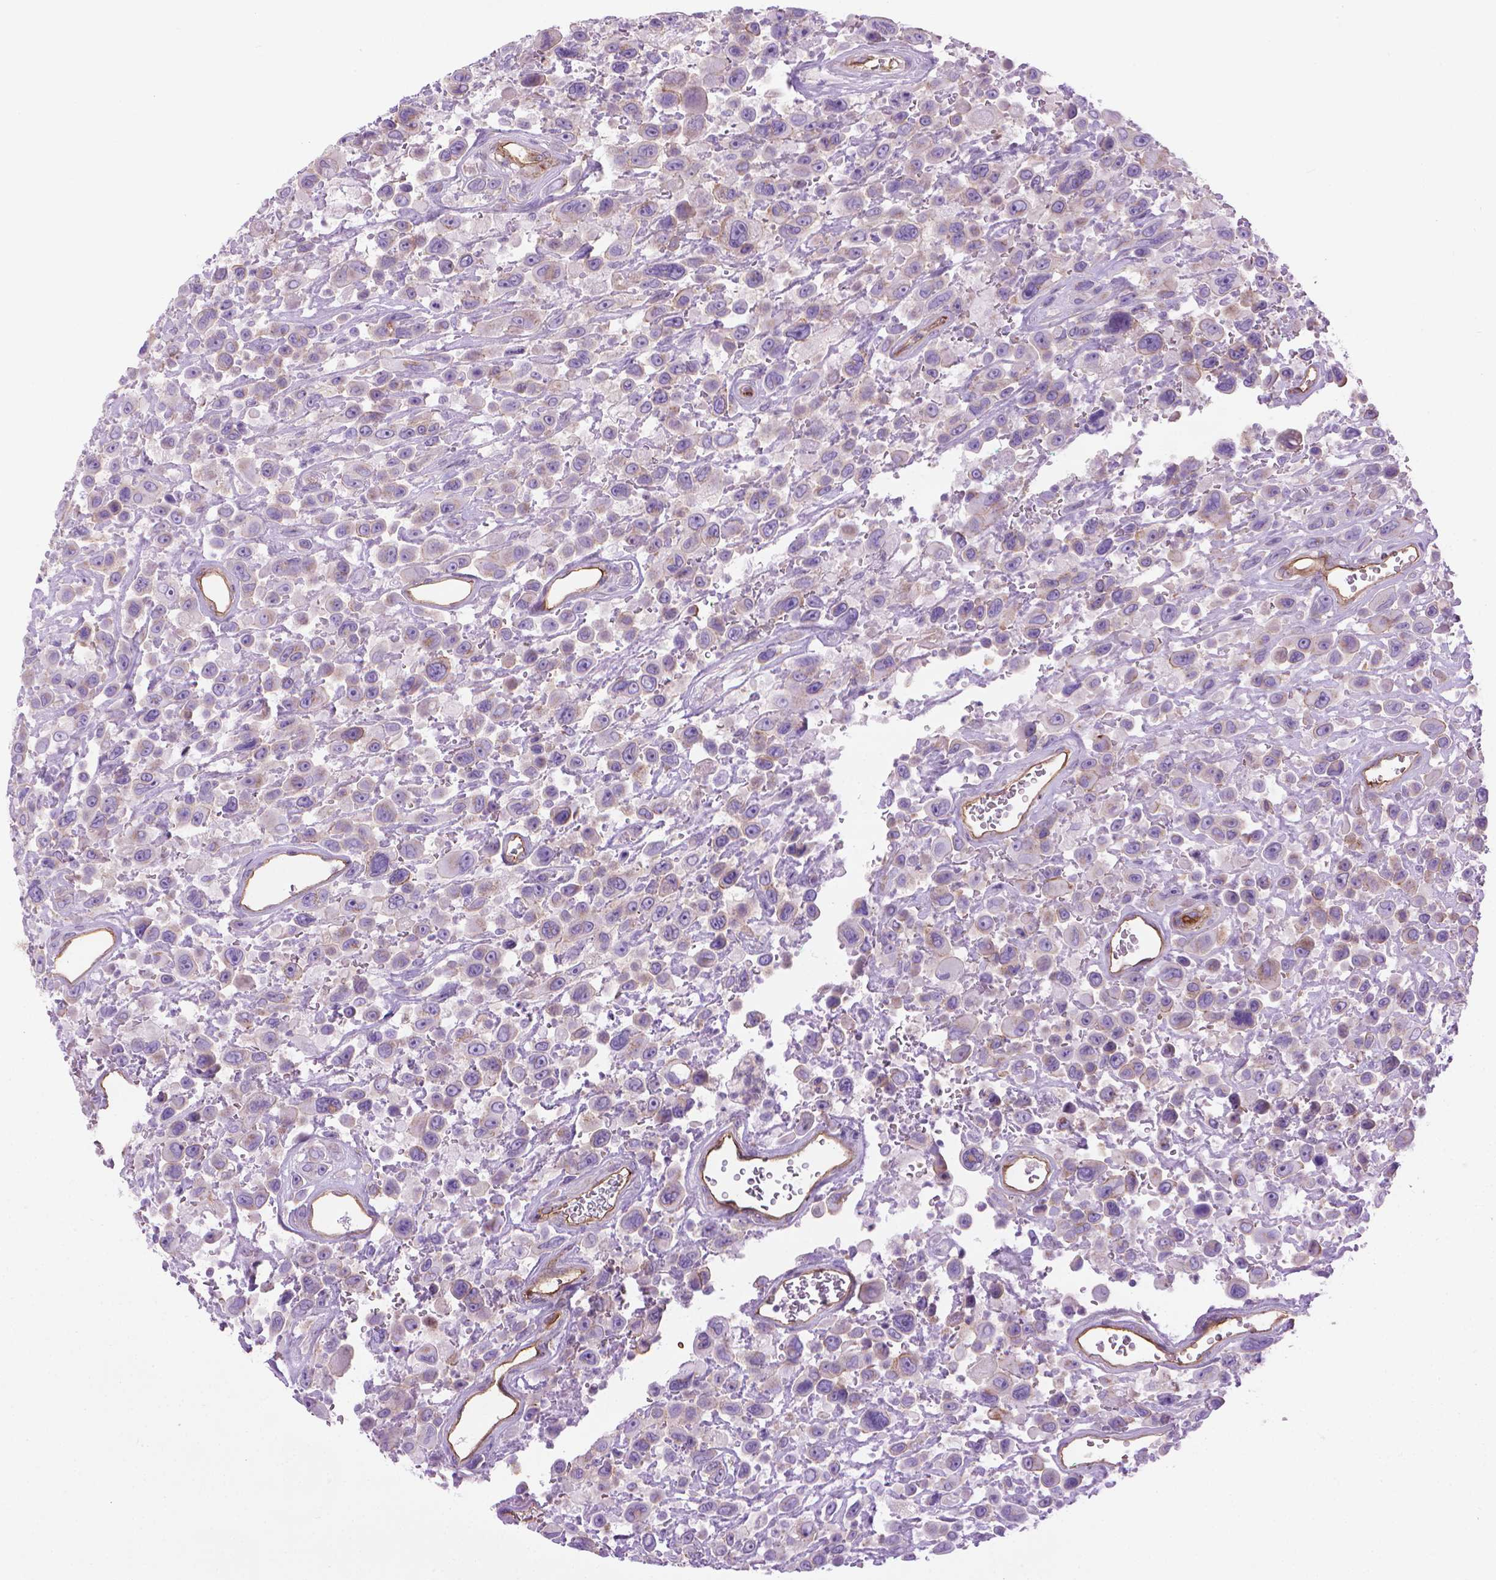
{"staining": {"intensity": "negative", "quantity": "none", "location": "none"}, "tissue": "urothelial cancer", "cell_type": "Tumor cells", "image_type": "cancer", "snomed": [{"axis": "morphology", "description": "Urothelial carcinoma, High grade"}, {"axis": "topography", "description": "Urinary bladder"}], "caption": "There is no significant staining in tumor cells of urothelial carcinoma (high-grade). (DAB immunohistochemistry, high magnification).", "gene": "TENT5A", "patient": {"sex": "male", "age": 53}}